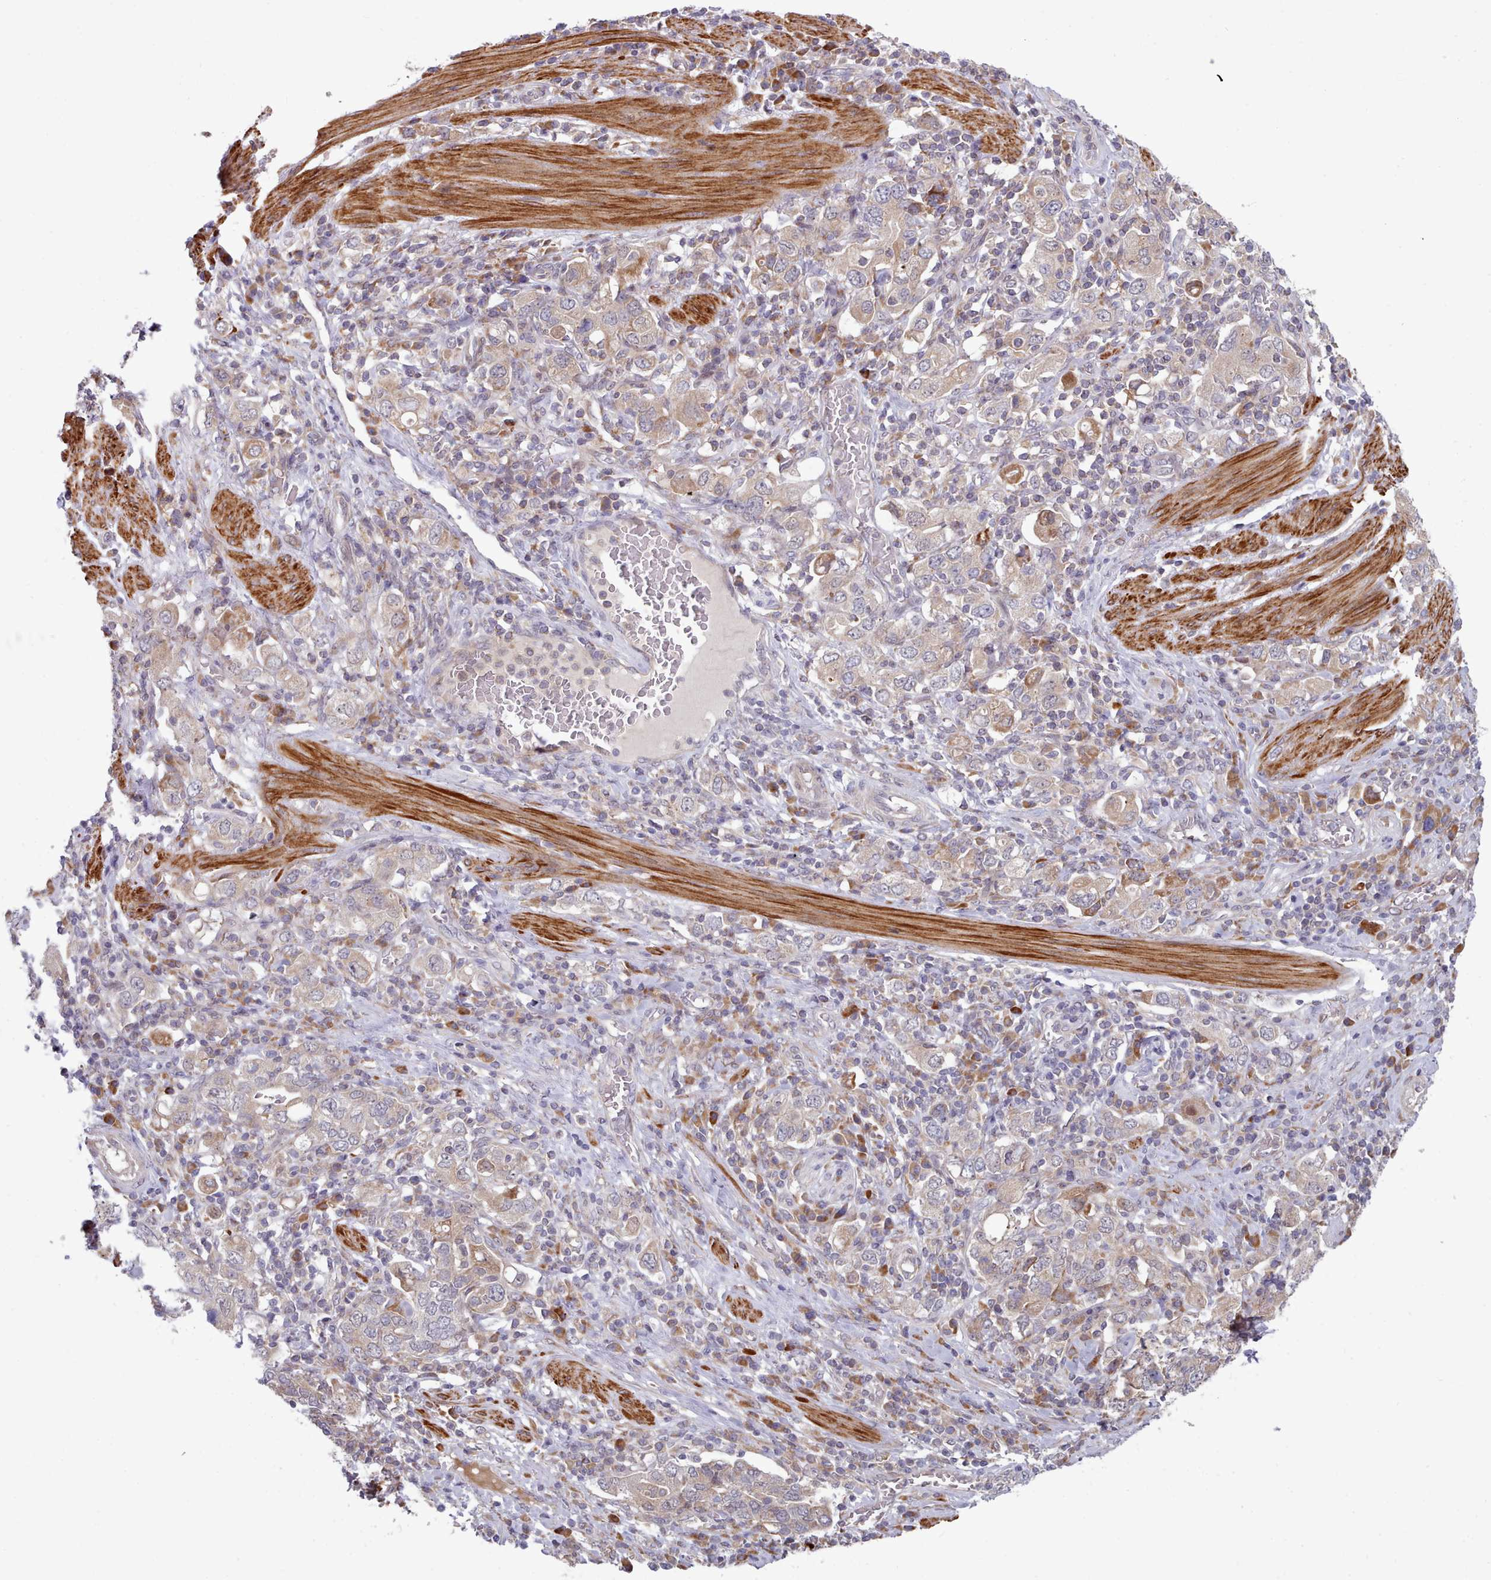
{"staining": {"intensity": "weak", "quantity": "<25%", "location": "cytoplasmic/membranous"}, "tissue": "stomach cancer", "cell_type": "Tumor cells", "image_type": "cancer", "snomed": [{"axis": "morphology", "description": "Adenocarcinoma, NOS"}, {"axis": "topography", "description": "Stomach, upper"}, {"axis": "topography", "description": "Stomach"}], "caption": "Stomach cancer stained for a protein using immunohistochemistry demonstrates no staining tumor cells.", "gene": "TRIM26", "patient": {"sex": "male", "age": 62}}